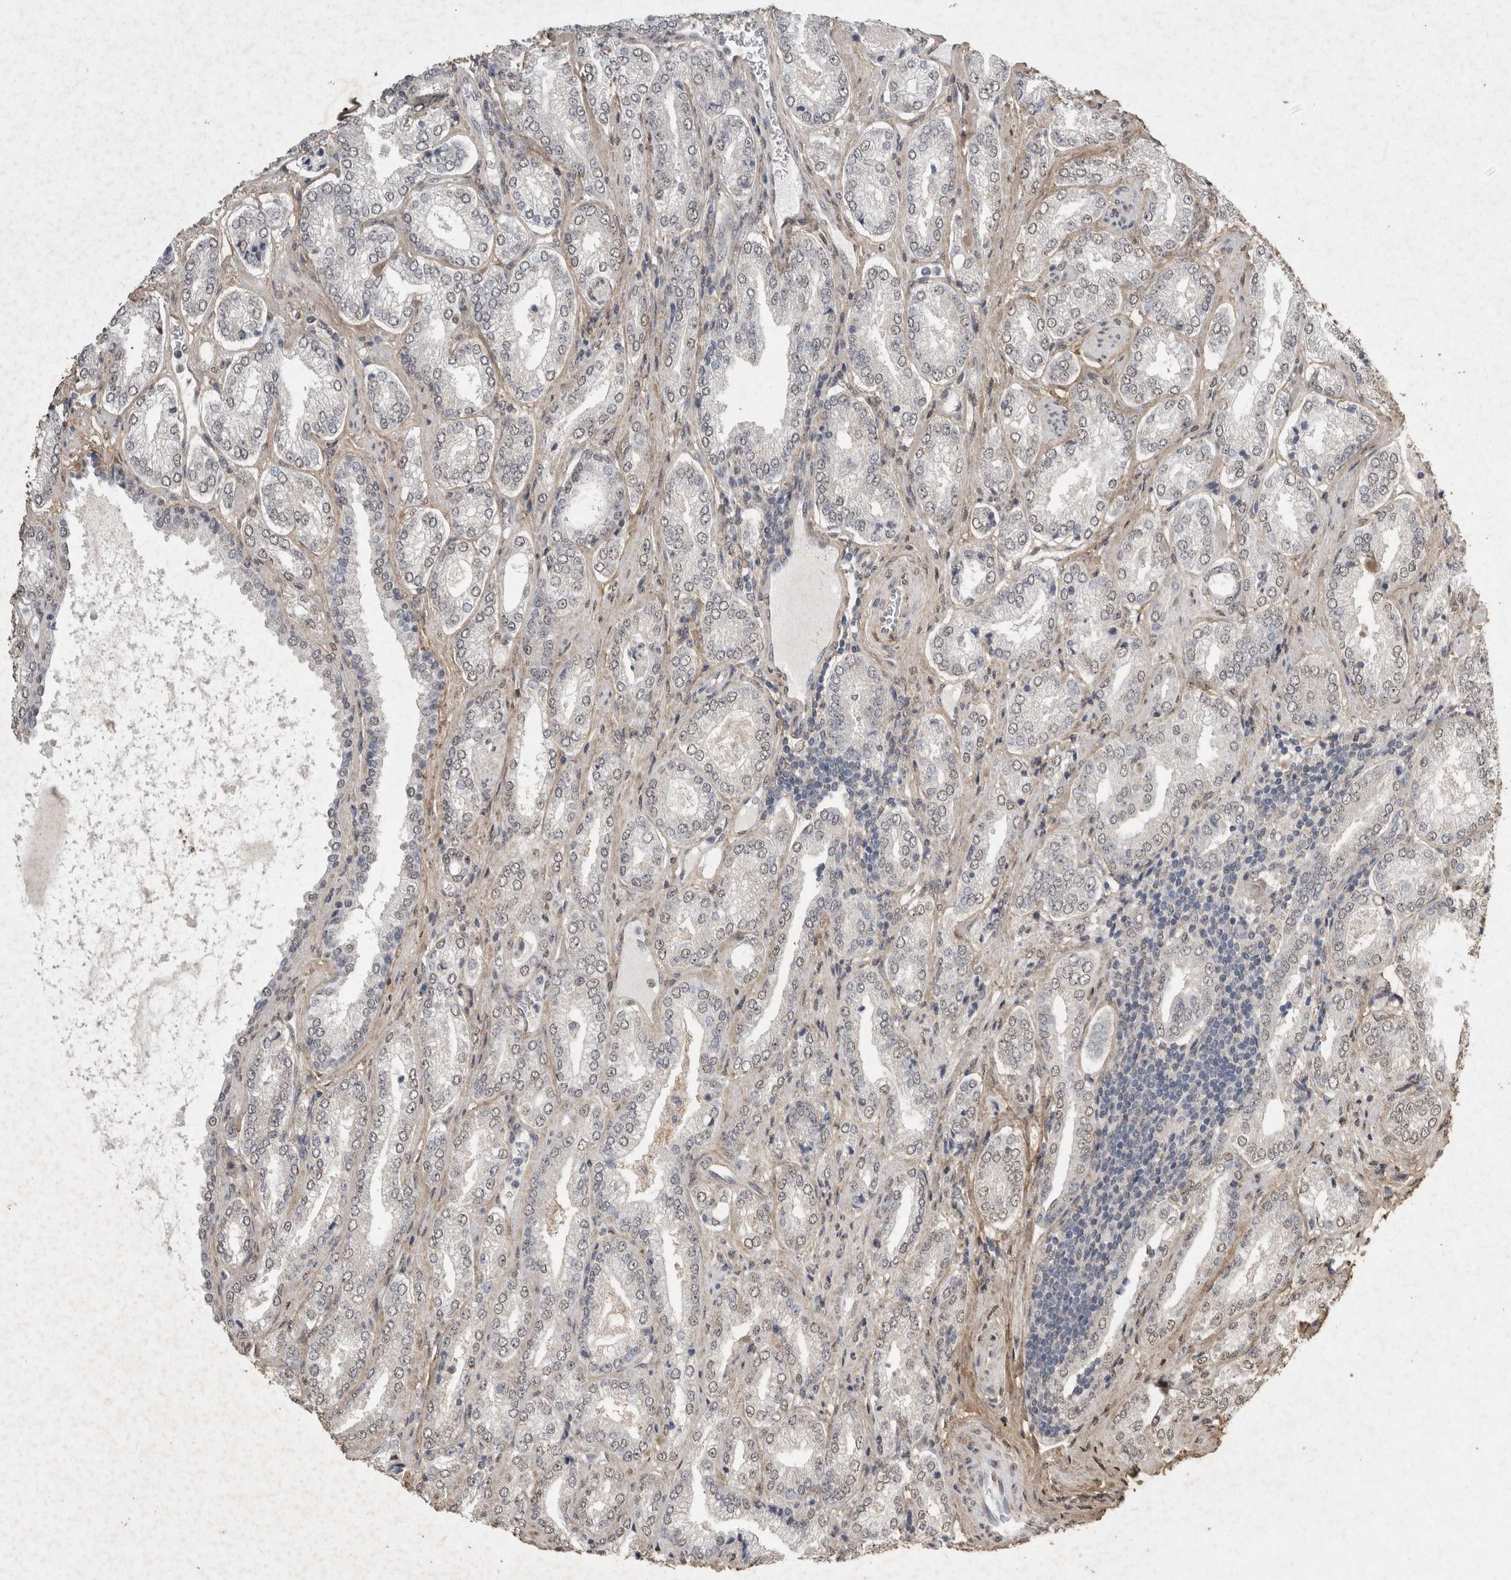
{"staining": {"intensity": "negative", "quantity": "none", "location": "none"}, "tissue": "prostate cancer", "cell_type": "Tumor cells", "image_type": "cancer", "snomed": [{"axis": "morphology", "description": "Adenocarcinoma, Low grade"}, {"axis": "topography", "description": "Prostate"}], "caption": "Protein analysis of low-grade adenocarcinoma (prostate) shows no significant expression in tumor cells.", "gene": "C1QTNF5", "patient": {"sex": "male", "age": 62}}